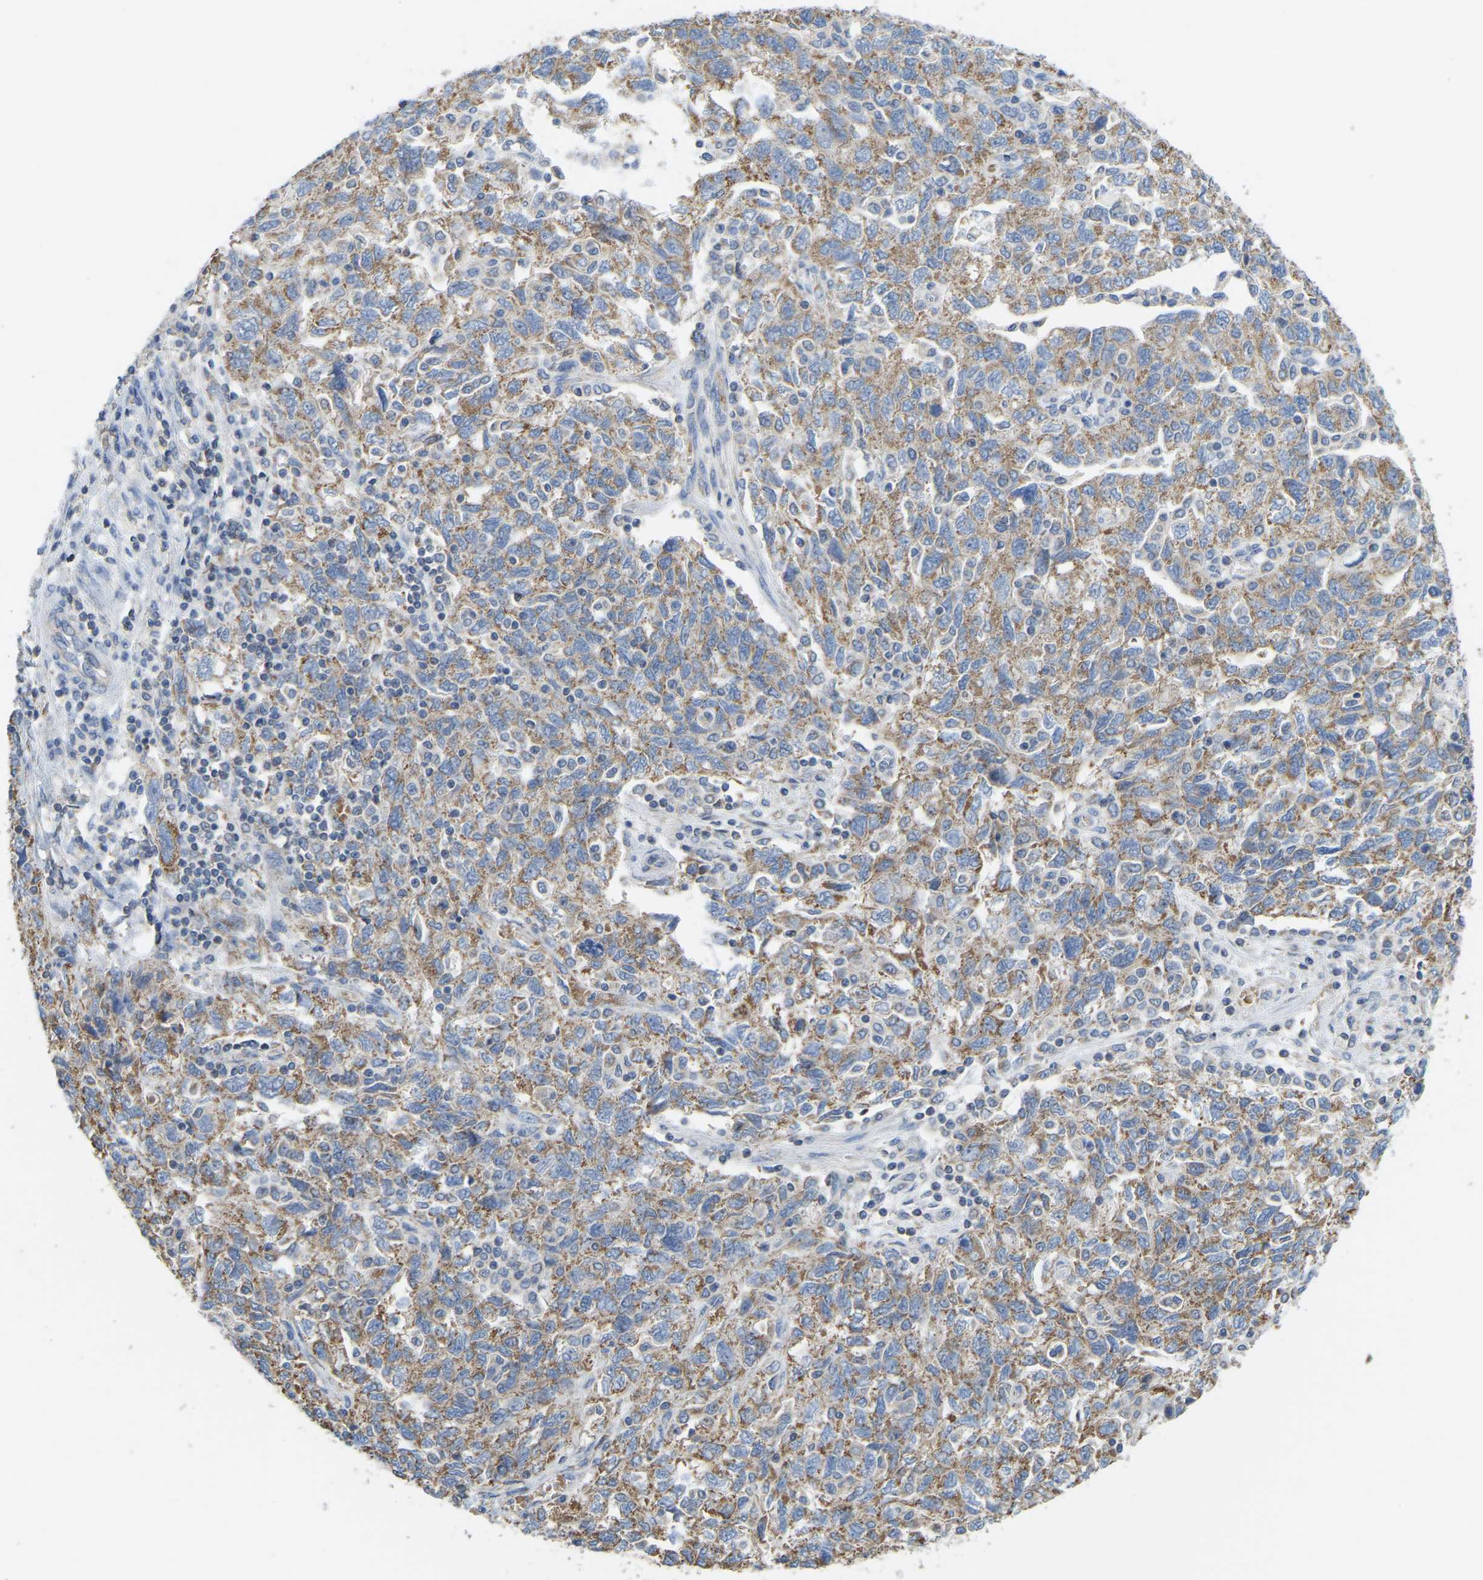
{"staining": {"intensity": "moderate", "quantity": ">75%", "location": "cytoplasmic/membranous"}, "tissue": "ovarian cancer", "cell_type": "Tumor cells", "image_type": "cancer", "snomed": [{"axis": "morphology", "description": "Carcinoma, NOS"}, {"axis": "morphology", "description": "Cystadenocarcinoma, serous, NOS"}, {"axis": "topography", "description": "Ovary"}], "caption": "IHC micrograph of ovarian carcinoma stained for a protein (brown), which displays medium levels of moderate cytoplasmic/membranous staining in about >75% of tumor cells.", "gene": "SERPINB5", "patient": {"sex": "female", "age": 69}}